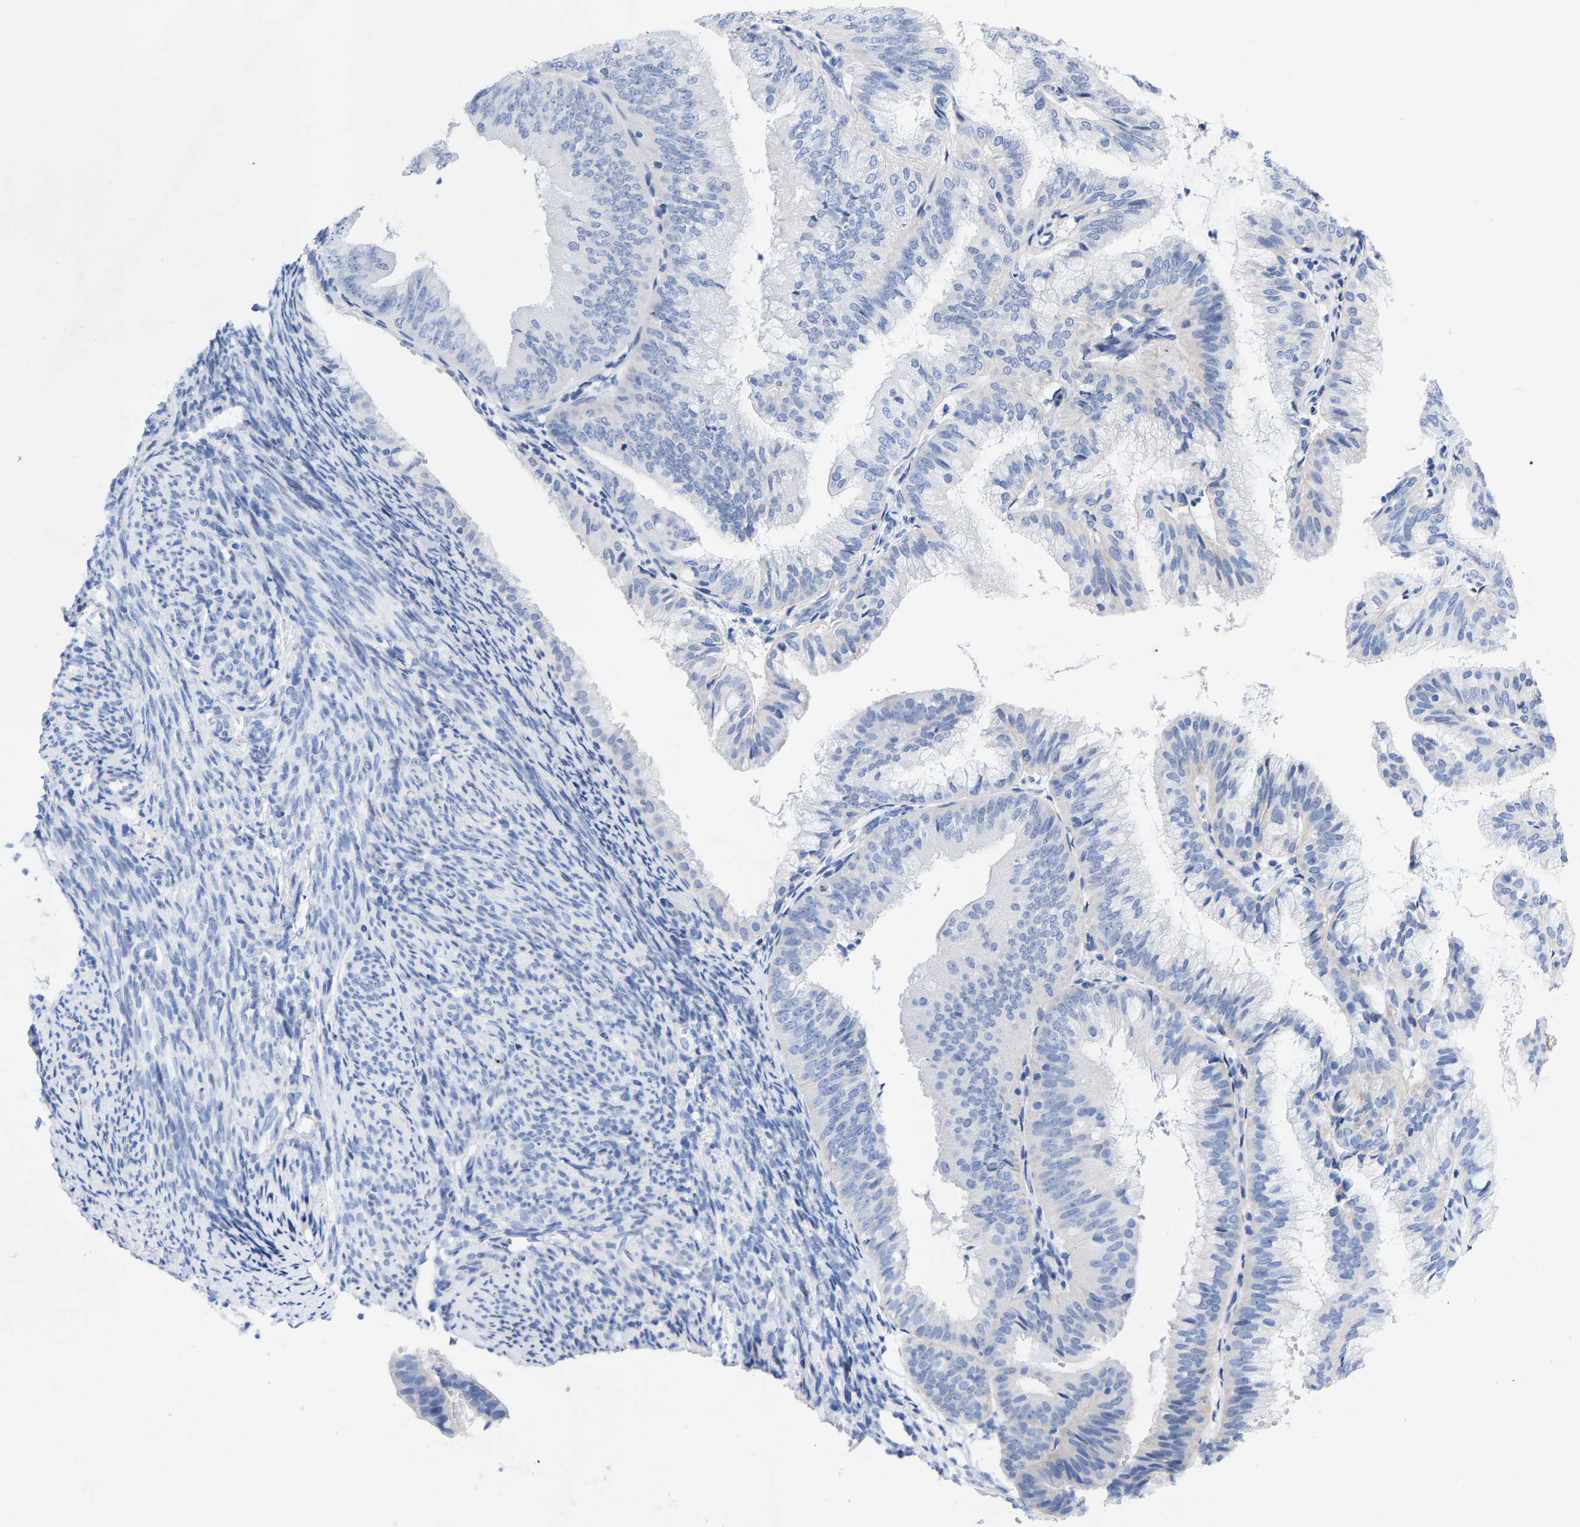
{"staining": {"intensity": "negative", "quantity": "none", "location": "none"}, "tissue": "endometrial cancer", "cell_type": "Tumor cells", "image_type": "cancer", "snomed": [{"axis": "morphology", "description": "Adenocarcinoma, NOS"}, {"axis": "topography", "description": "Endometrium"}], "caption": "Image shows no significant protein staining in tumor cells of endometrial cancer. (DAB (3,3'-diaminobenzidine) immunohistochemistry (IHC) visualized using brightfield microscopy, high magnification).", "gene": "ZNF629", "patient": {"sex": "female", "age": 63}}